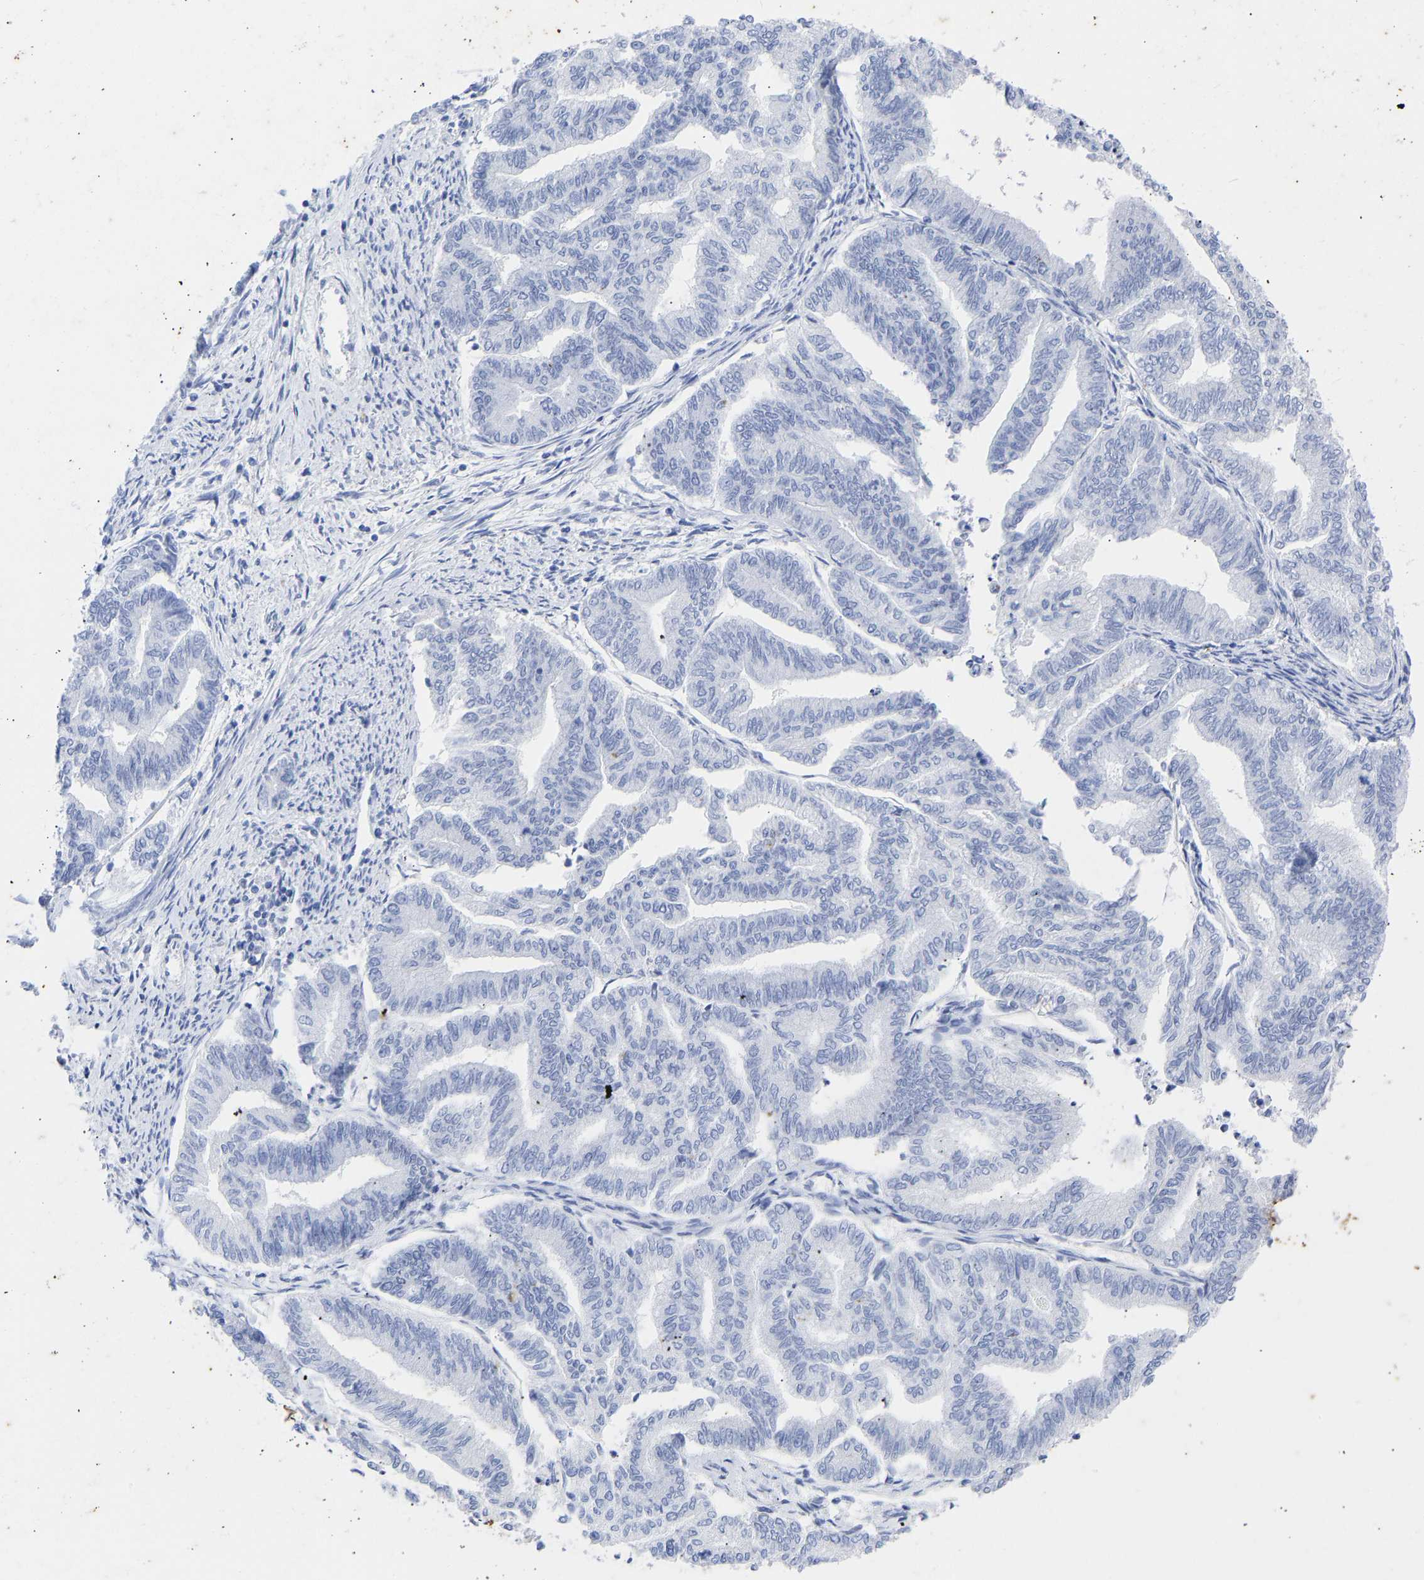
{"staining": {"intensity": "negative", "quantity": "none", "location": "none"}, "tissue": "endometrial cancer", "cell_type": "Tumor cells", "image_type": "cancer", "snomed": [{"axis": "morphology", "description": "Adenocarcinoma, NOS"}, {"axis": "topography", "description": "Endometrium"}], "caption": "Immunohistochemistry (IHC) image of neoplastic tissue: endometrial adenocarcinoma stained with DAB displays no significant protein expression in tumor cells.", "gene": "KRT1", "patient": {"sex": "female", "age": 79}}